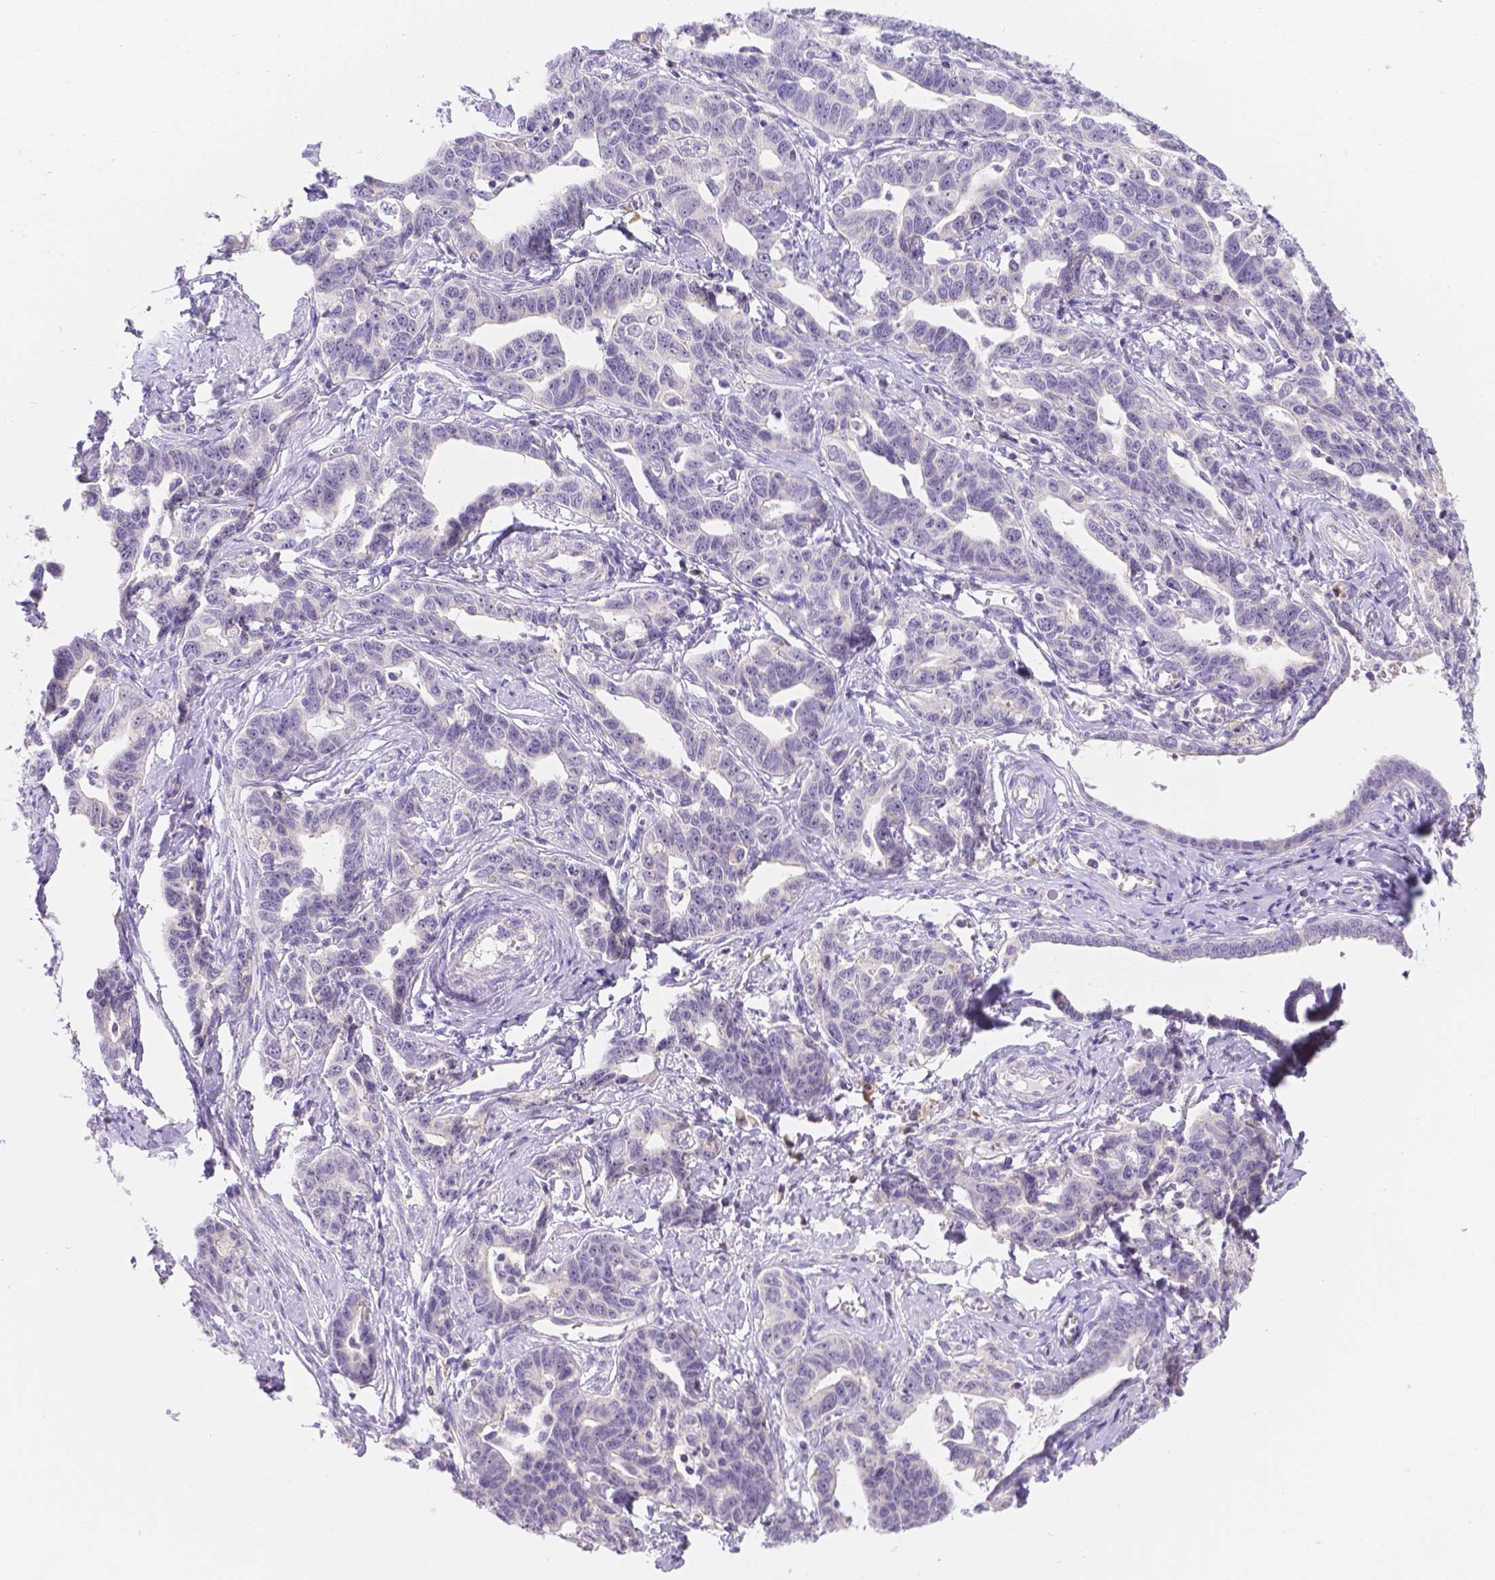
{"staining": {"intensity": "negative", "quantity": "none", "location": "none"}, "tissue": "ovarian cancer", "cell_type": "Tumor cells", "image_type": "cancer", "snomed": [{"axis": "morphology", "description": "Cystadenocarcinoma, serous, NOS"}, {"axis": "topography", "description": "Ovary"}], "caption": "High power microscopy histopathology image of an immunohistochemistry micrograph of ovarian cancer (serous cystadenocarcinoma), revealing no significant expression in tumor cells.", "gene": "CD96", "patient": {"sex": "female", "age": 69}}